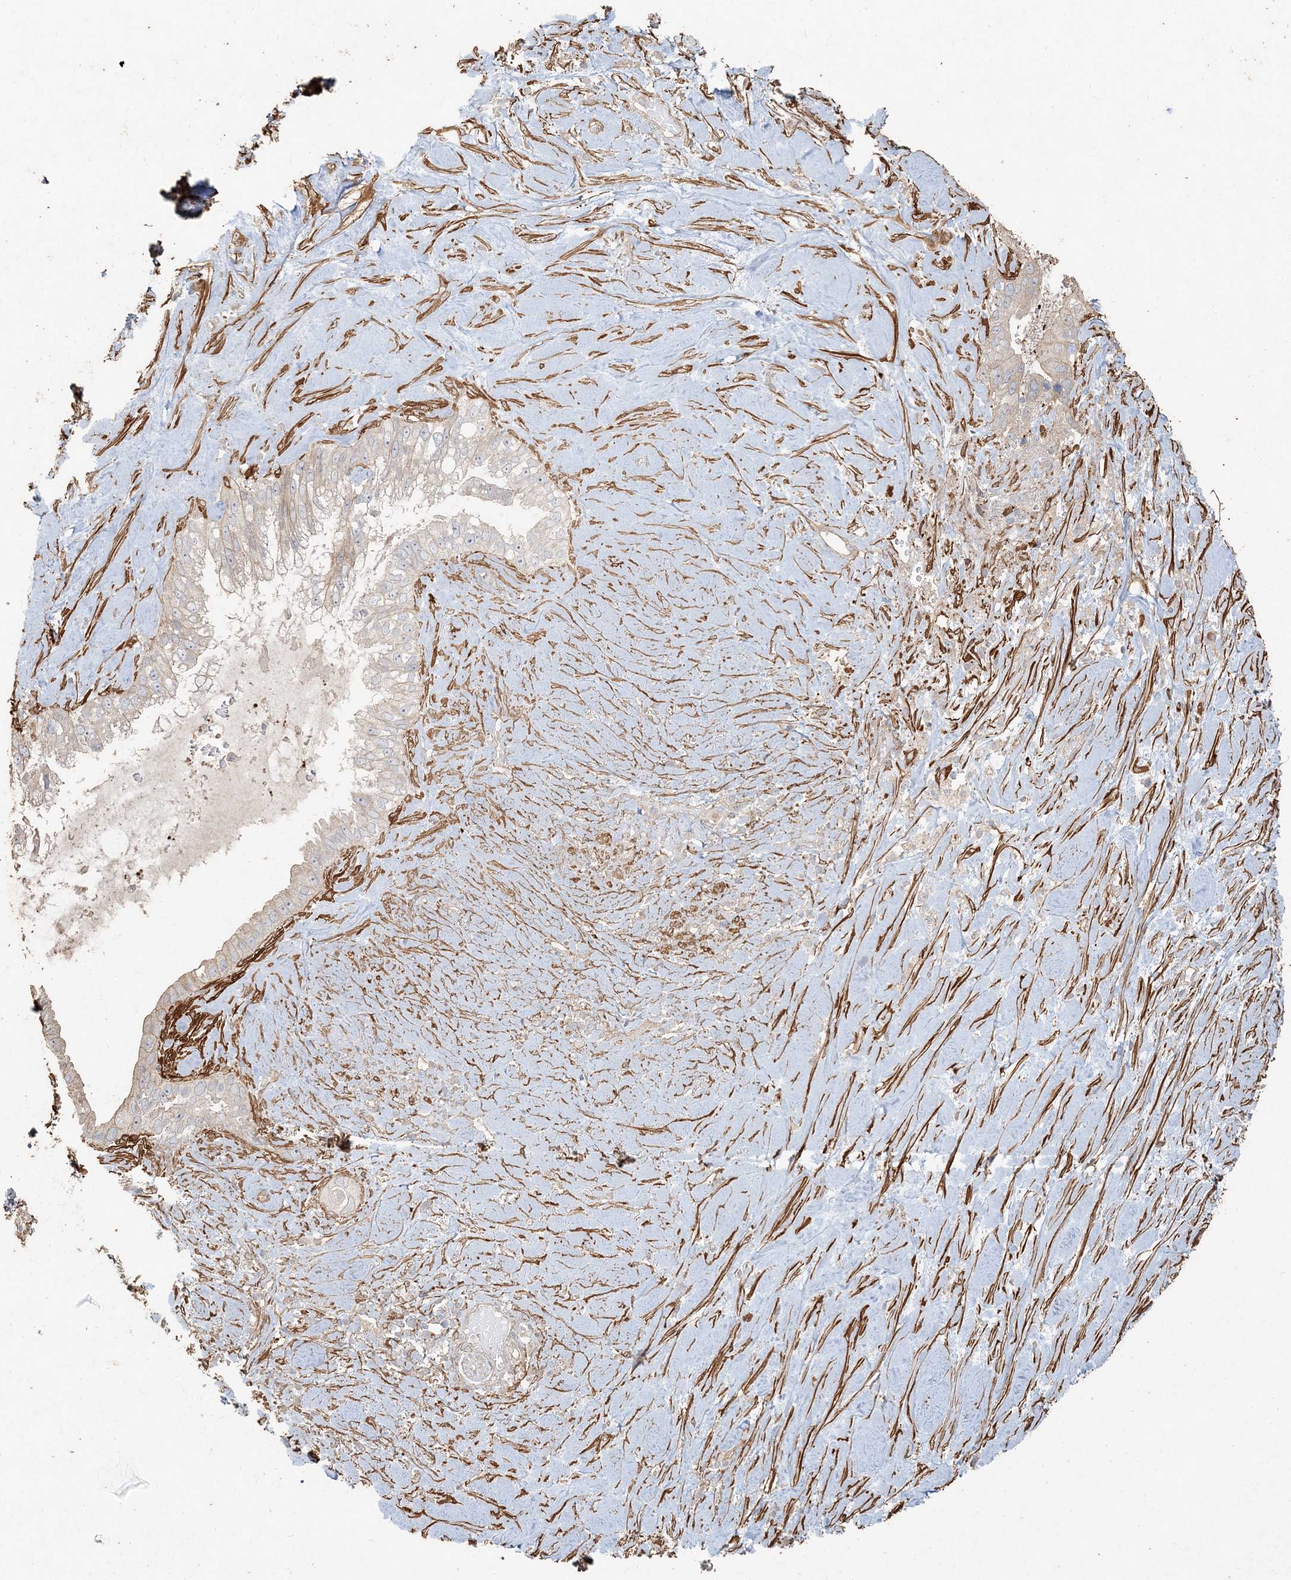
{"staining": {"intensity": "negative", "quantity": "none", "location": "none"}, "tissue": "pancreatic cancer", "cell_type": "Tumor cells", "image_type": "cancer", "snomed": [{"axis": "morphology", "description": "Inflammation, NOS"}, {"axis": "morphology", "description": "Adenocarcinoma, NOS"}, {"axis": "topography", "description": "Pancreas"}], "caption": "A high-resolution micrograph shows IHC staining of pancreatic cancer, which exhibits no significant expression in tumor cells.", "gene": "RNF145", "patient": {"sex": "female", "age": 56}}